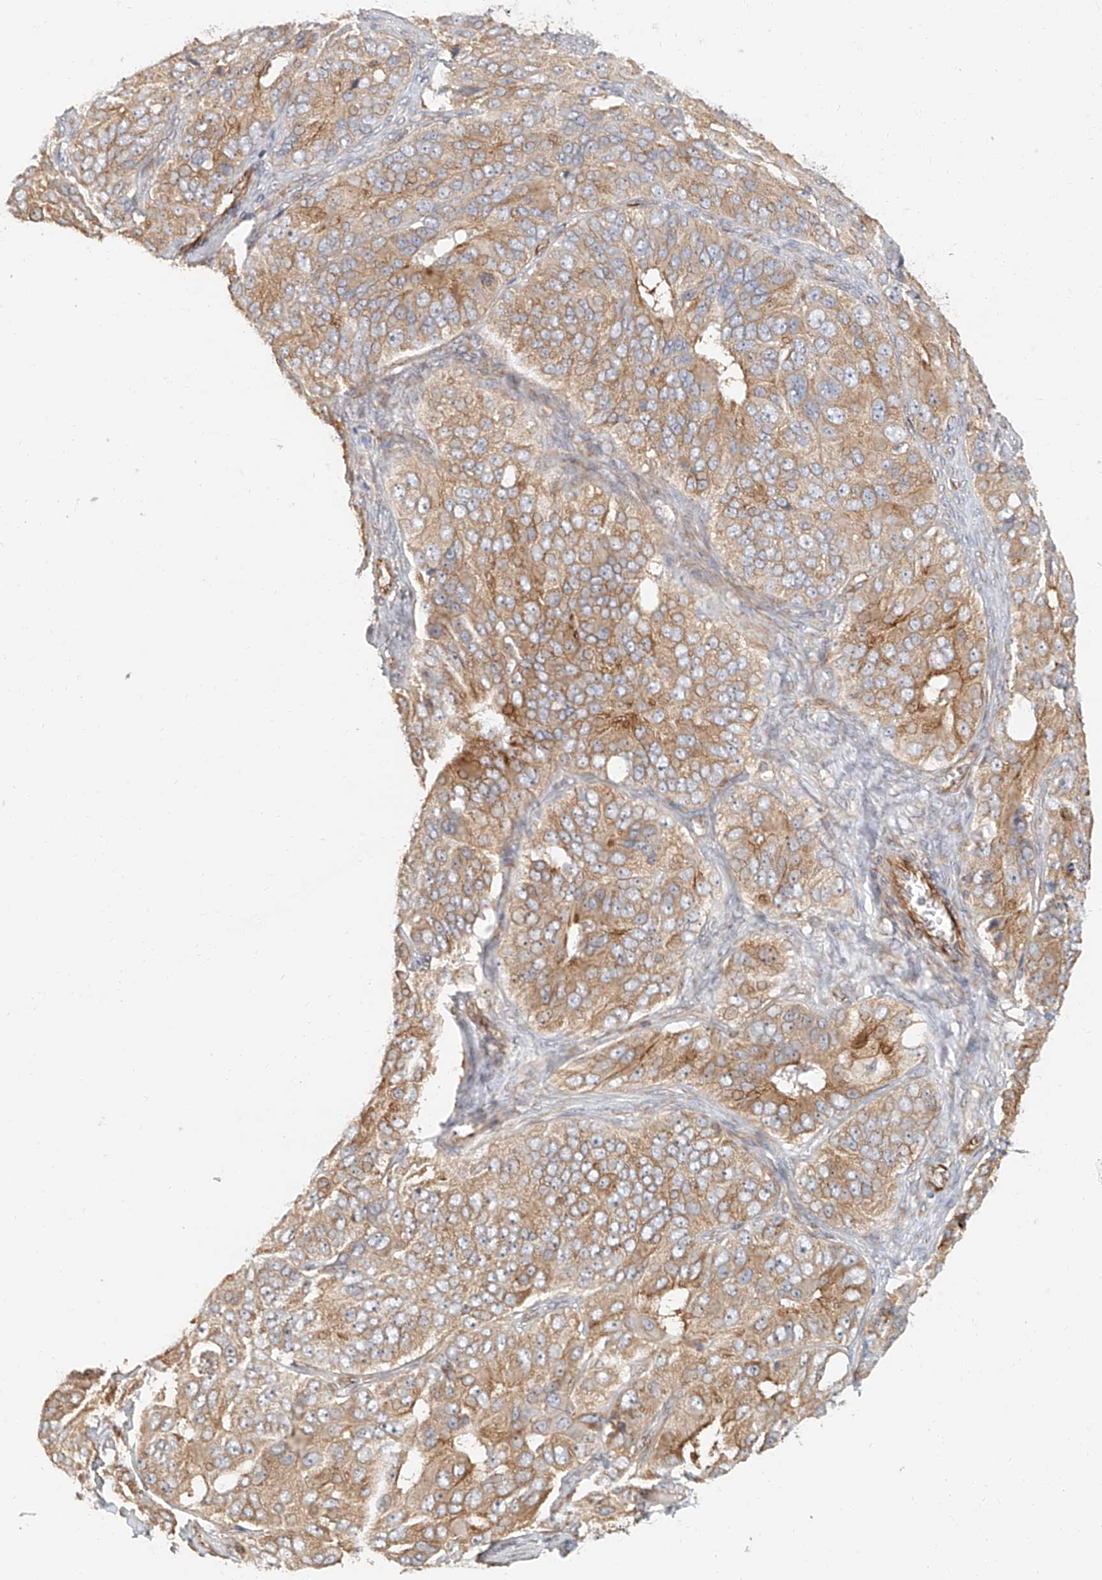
{"staining": {"intensity": "moderate", "quantity": ">75%", "location": "cytoplasmic/membranous"}, "tissue": "ovarian cancer", "cell_type": "Tumor cells", "image_type": "cancer", "snomed": [{"axis": "morphology", "description": "Carcinoma, endometroid"}, {"axis": "topography", "description": "Ovary"}], "caption": "IHC micrograph of neoplastic tissue: endometroid carcinoma (ovarian) stained using immunohistochemistry shows medium levels of moderate protein expression localized specifically in the cytoplasmic/membranous of tumor cells, appearing as a cytoplasmic/membranous brown color.", "gene": "NAP1L1", "patient": {"sex": "female", "age": 51}}